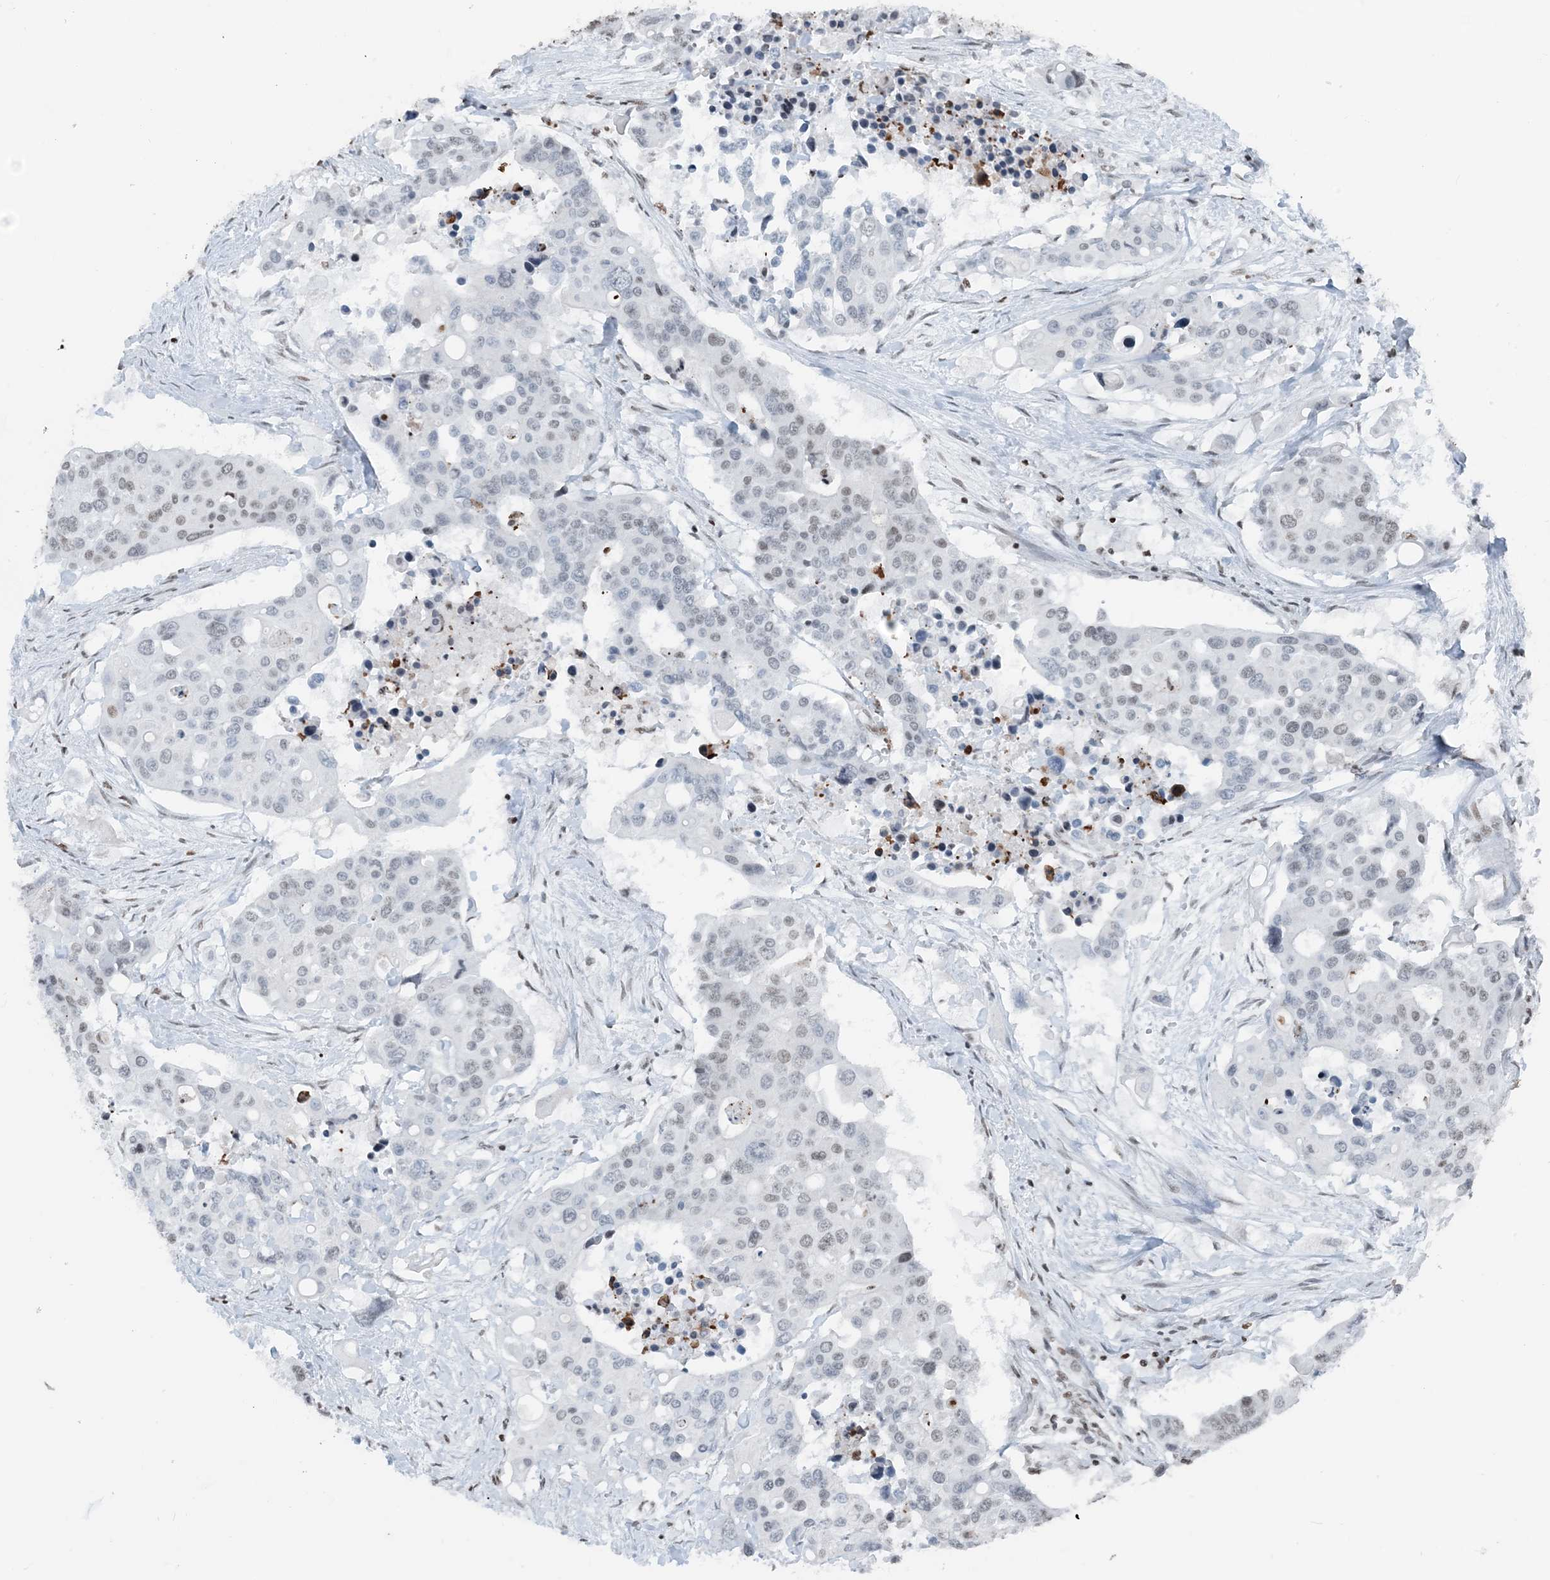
{"staining": {"intensity": "weak", "quantity": "25%-75%", "location": "nuclear"}, "tissue": "colorectal cancer", "cell_type": "Tumor cells", "image_type": "cancer", "snomed": [{"axis": "morphology", "description": "Adenocarcinoma, NOS"}, {"axis": "topography", "description": "Colon"}], "caption": "High-magnification brightfield microscopy of colorectal adenocarcinoma stained with DAB (brown) and counterstained with hematoxylin (blue). tumor cells exhibit weak nuclear expression is seen in about25%-75% of cells. (DAB = brown stain, brightfield microscopy at high magnification).", "gene": "H3-3B", "patient": {"sex": "male", "age": 77}}